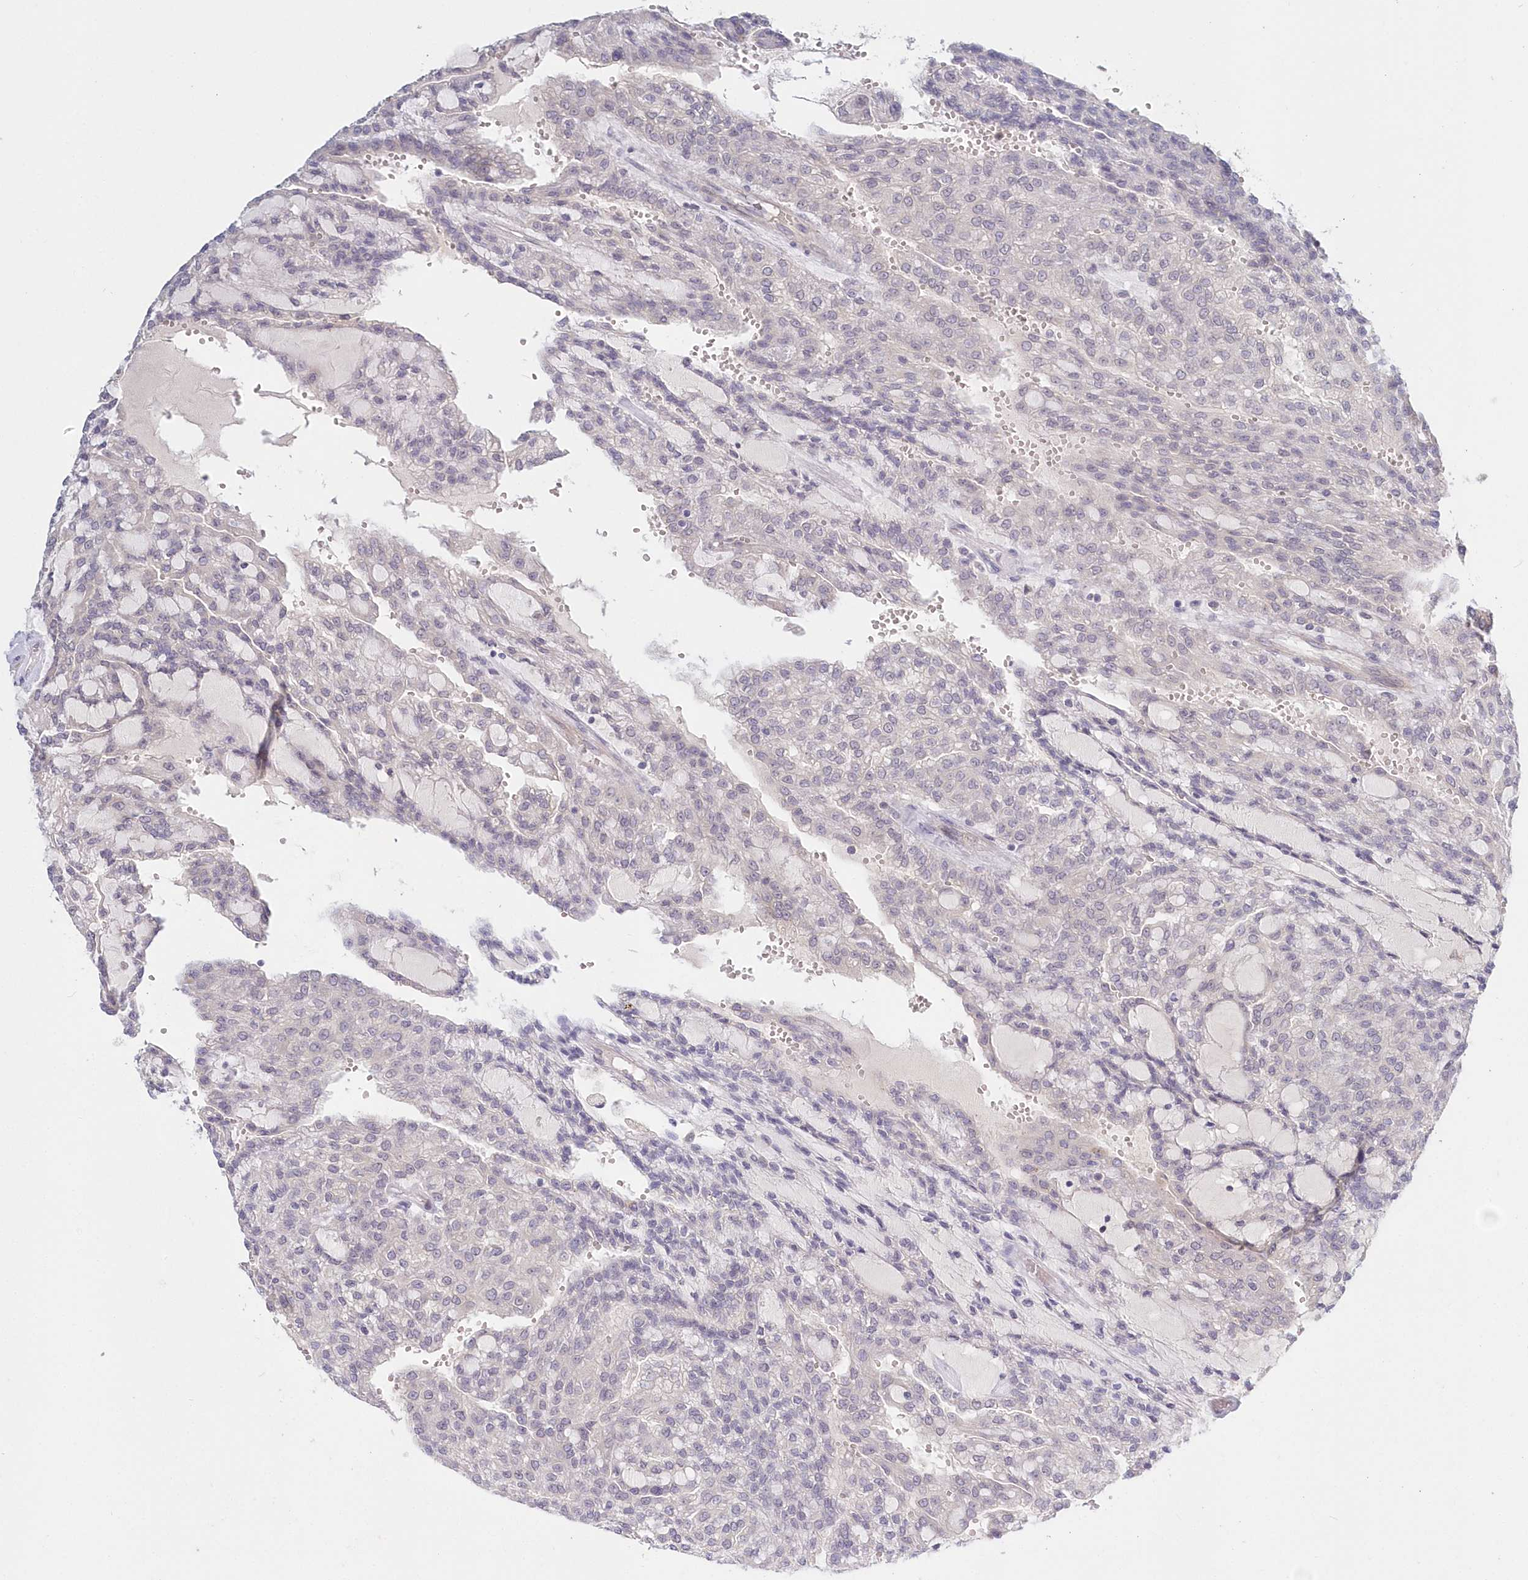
{"staining": {"intensity": "negative", "quantity": "none", "location": "none"}, "tissue": "renal cancer", "cell_type": "Tumor cells", "image_type": "cancer", "snomed": [{"axis": "morphology", "description": "Adenocarcinoma, NOS"}, {"axis": "topography", "description": "Kidney"}], "caption": "DAB immunohistochemical staining of human renal adenocarcinoma shows no significant staining in tumor cells.", "gene": "KATNA1", "patient": {"sex": "male", "age": 63}}